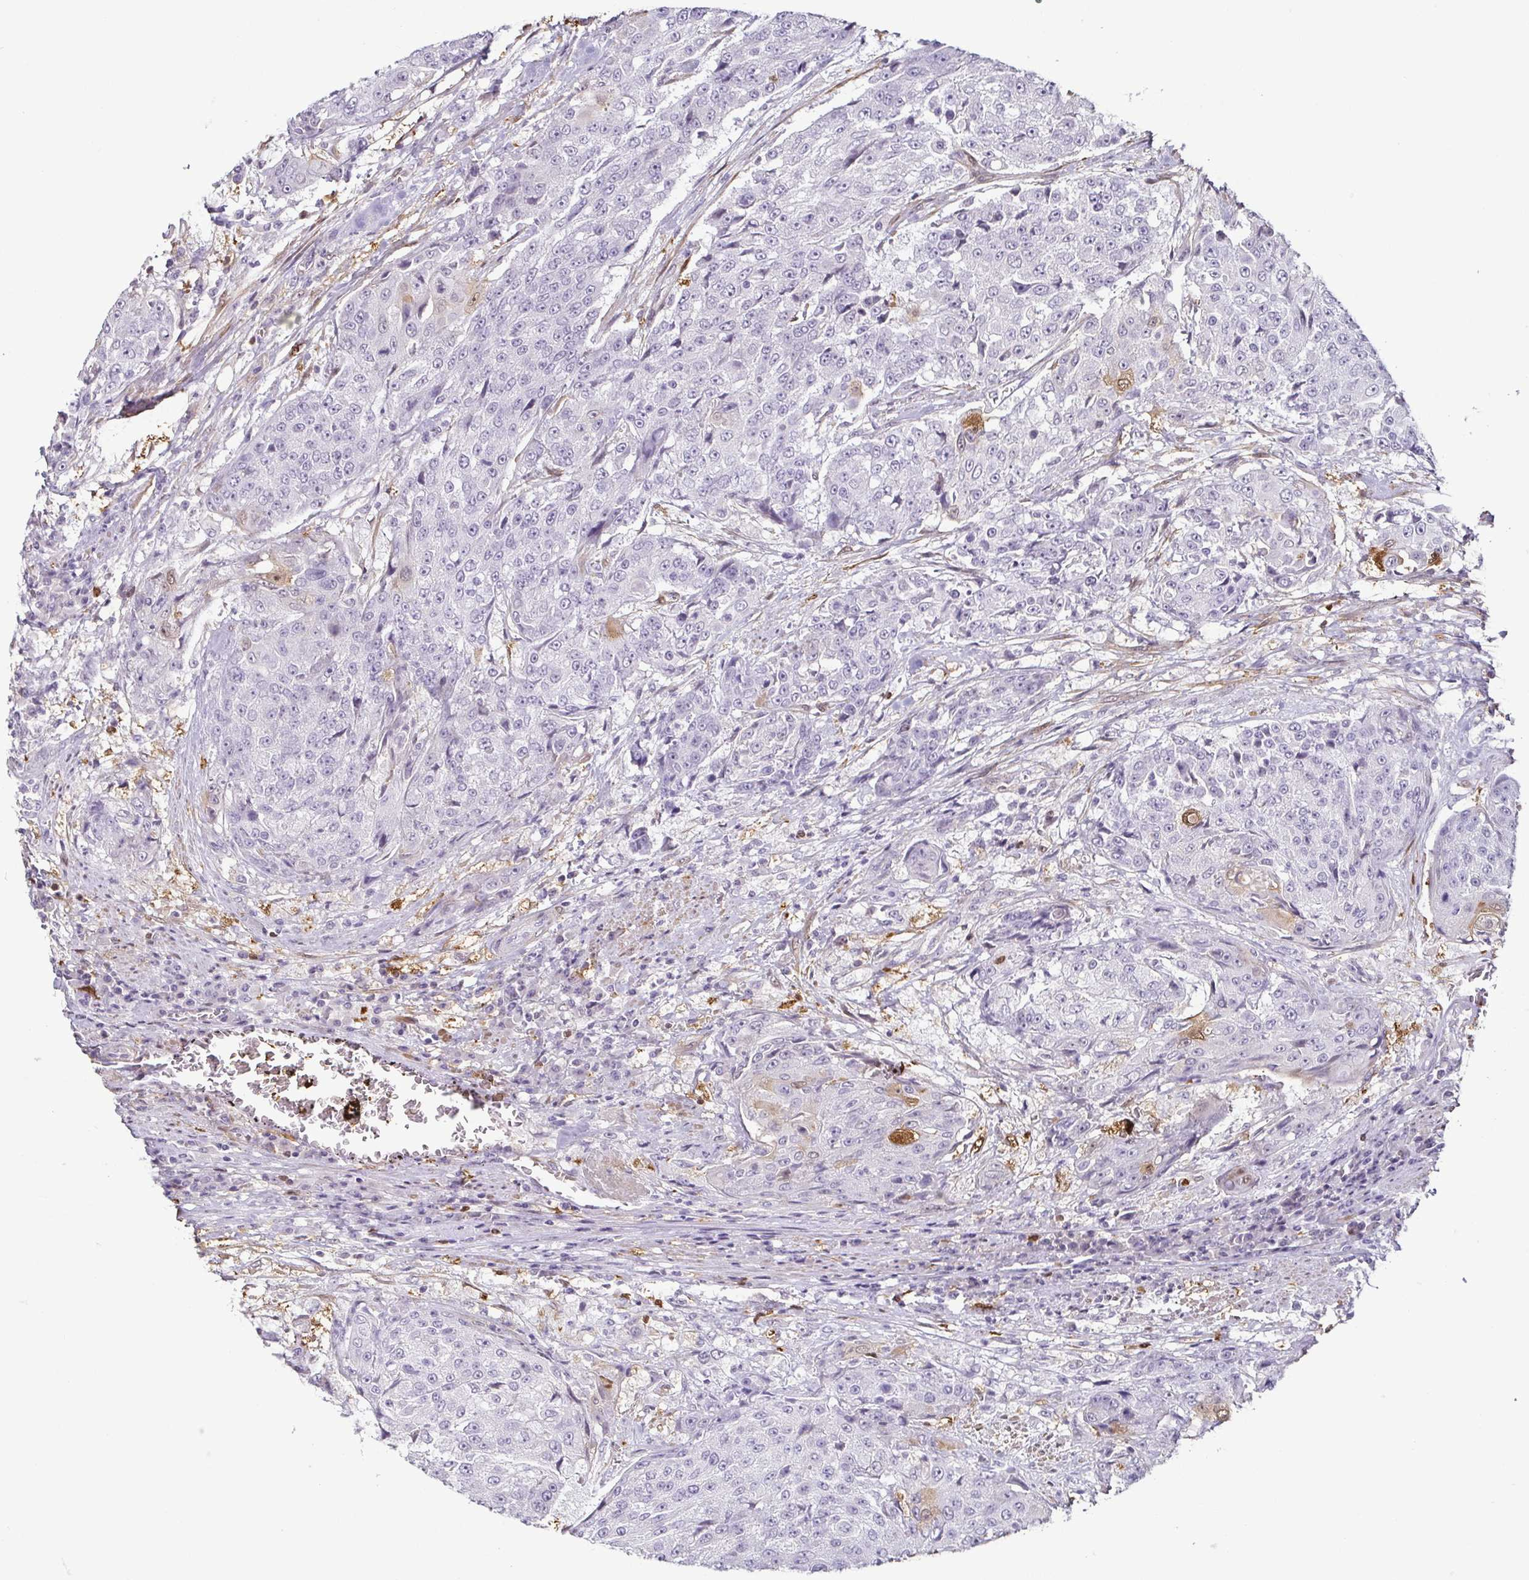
{"staining": {"intensity": "moderate", "quantity": "<25%", "location": "cytoplasmic/membranous,nuclear"}, "tissue": "urothelial cancer", "cell_type": "Tumor cells", "image_type": "cancer", "snomed": [{"axis": "morphology", "description": "Urothelial carcinoma, High grade"}, {"axis": "topography", "description": "Urinary bladder"}], "caption": "A brown stain highlights moderate cytoplasmic/membranous and nuclear staining of a protein in human high-grade urothelial carcinoma tumor cells.", "gene": "HOPX", "patient": {"sex": "female", "age": 63}}